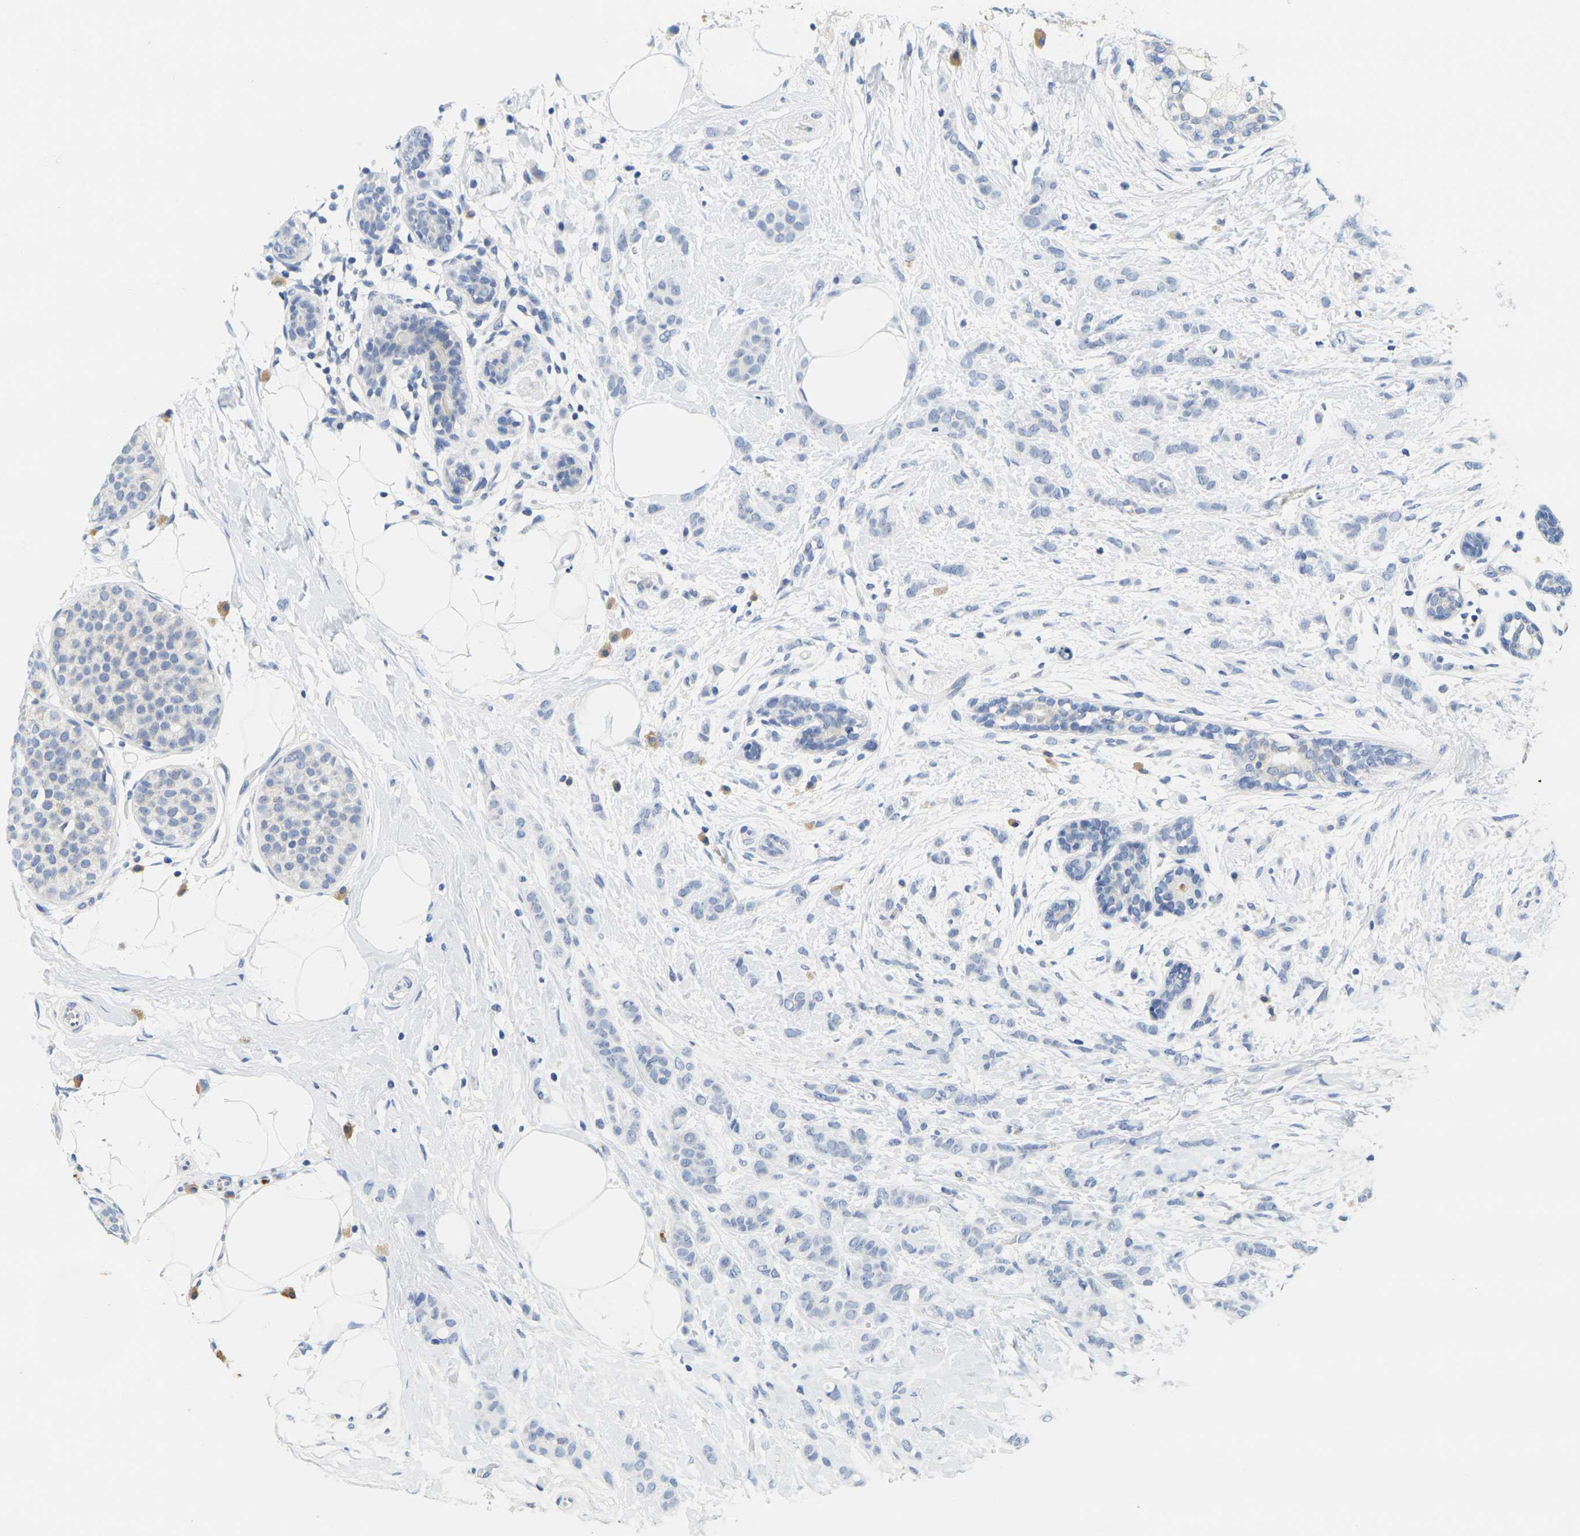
{"staining": {"intensity": "negative", "quantity": "none", "location": "none"}, "tissue": "breast cancer", "cell_type": "Tumor cells", "image_type": "cancer", "snomed": [{"axis": "morphology", "description": "Lobular carcinoma, in situ"}, {"axis": "morphology", "description": "Lobular carcinoma"}, {"axis": "topography", "description": "Breast"}], "caption": "IHC histopathology image of neoplastic tissue: breast lobular carcinoma in situ stained with DAB shows no significant protein expression in tumor cells.", "gene": "KLK5", "patient": {"sex": "female", "age": 41}}